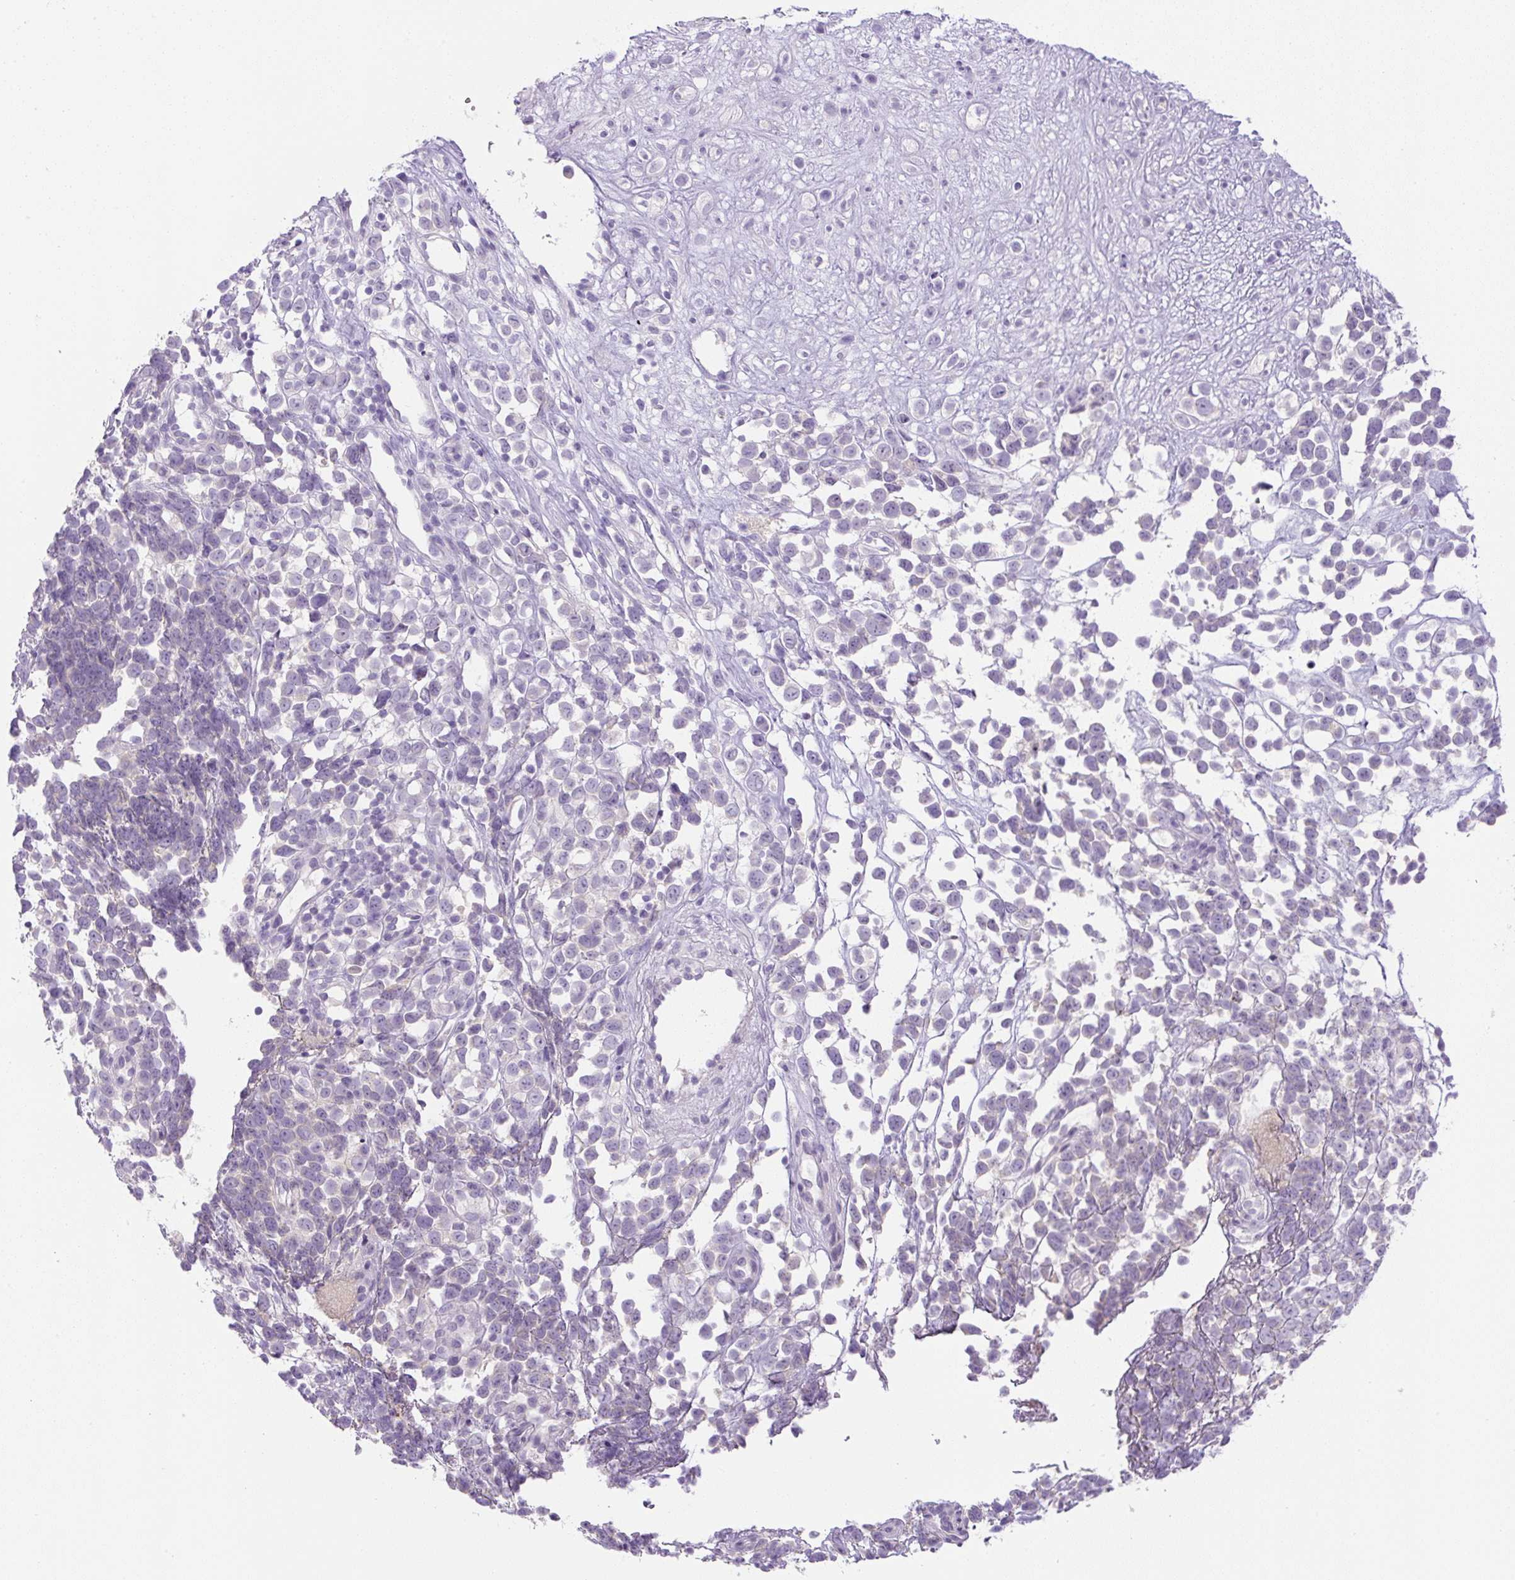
{"staining": {"intensity": "negative", "quantity": "none", "location": "none"}, "tissue": "melanoma", "cell_type": "Tumor cells", "image_type": "cancer", "snomed": [{"axis": "morphology", "description": "Malignant melanoma, NOS"}, {"axis": "topography", "description": "Nose, NOS"}], "caption": "Immunohistochemistry photomicrograph of neoplastic tissue: human melanoma stained with DAB (3,3'-diaminobenzidine) demonstrates no significant protein positivity in tumor cells.", "gene": "UBL3", "patient": {"sex": "female", "age": 48}}